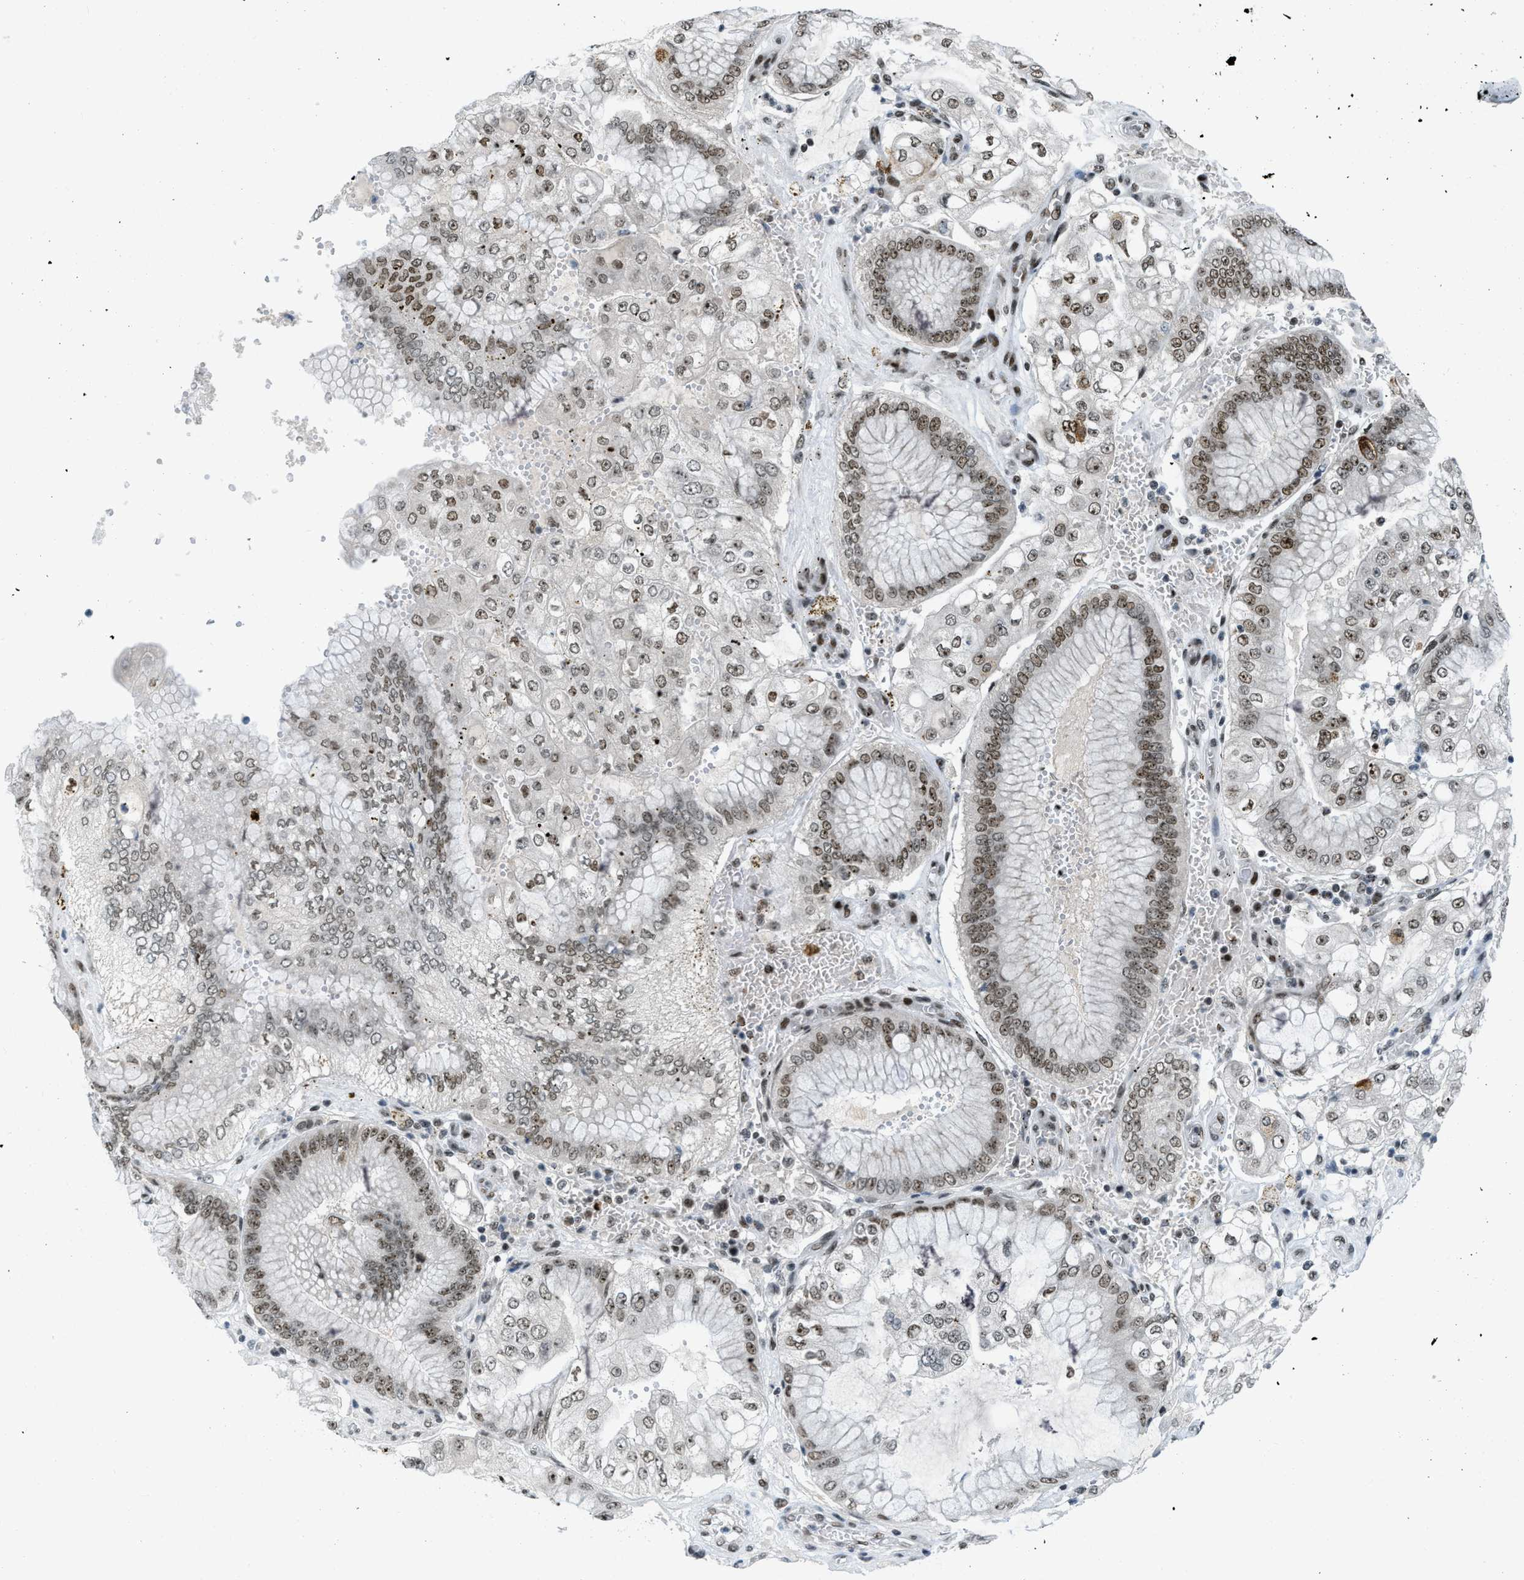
{"staining": {"intensity": "moderate", "quantity": ">75%", "location": "nuclear"}, "tissue": "stomach cancer", "cell_type": "Tumor cells", "image_type": "cancer", "snomed": [{"axis": "morphology", "description": "Adenocarcinoma, NOS"}, {"axis": "topography", "description": "Stomach"}], "caption": "Immunohistochemical staining of adenocarcinoma (stomach) demonstrates medium levels of moderate nuclear protein positivity in approximately >75% of tumor cells.", "gene": "URB1", "patient": {"sex": "male", "age": 76}}